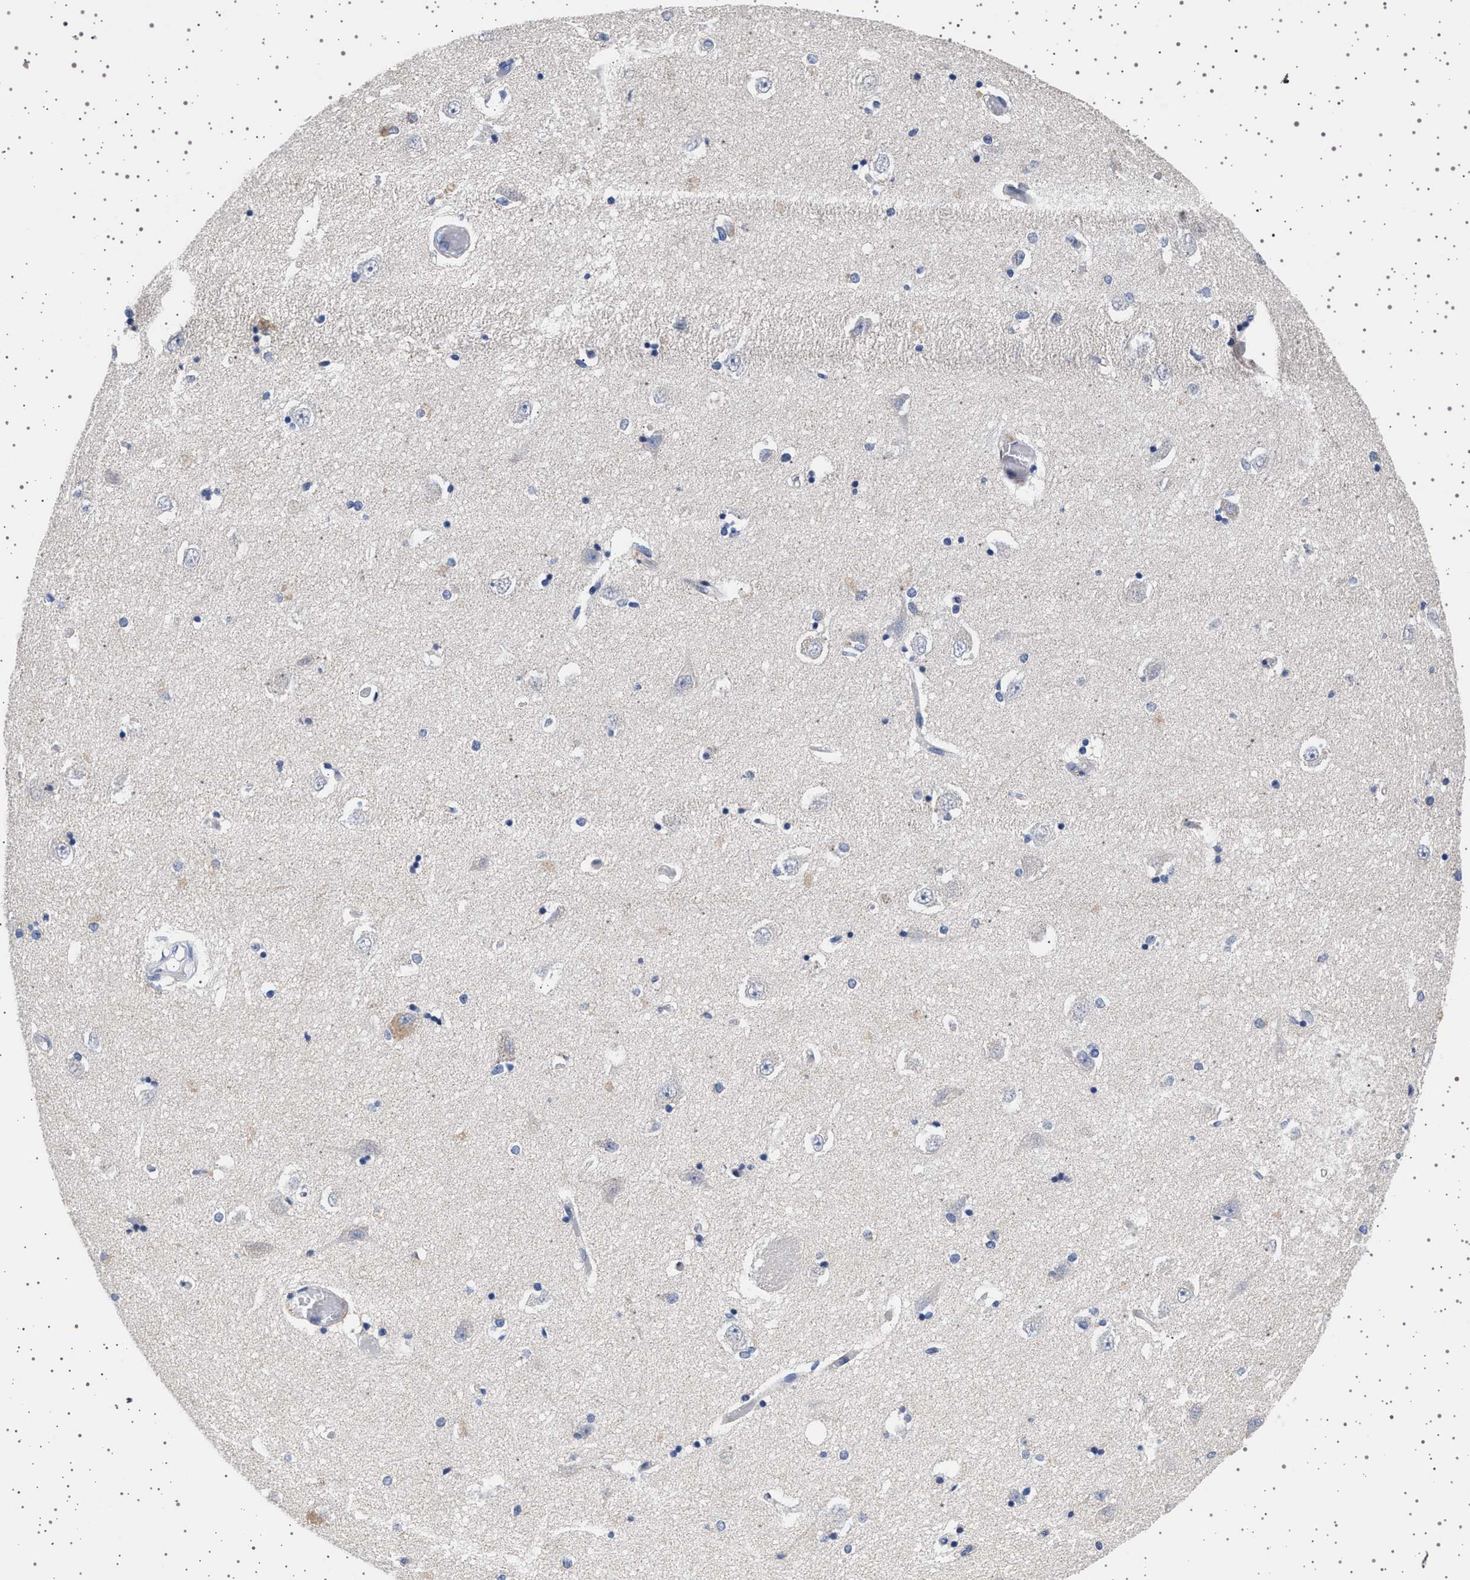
{"staining": {"intensity": "negative", "quantity": "none", "location": "none"}, "tissue": "hippocampus", "cell_type": "Glial cells", "image_type": "normal", "snomed": [{"axis": "morphology", "description": "Normal tissue, NOS"}, {"axis": "topography", "description": "Hippocampus"}], "caption": "This is an IHC image of benign human hippocampus. There is no positivity in glial cells.", "gene": "TRMT10B", "patient": {"sex": "male", "age": 45}}